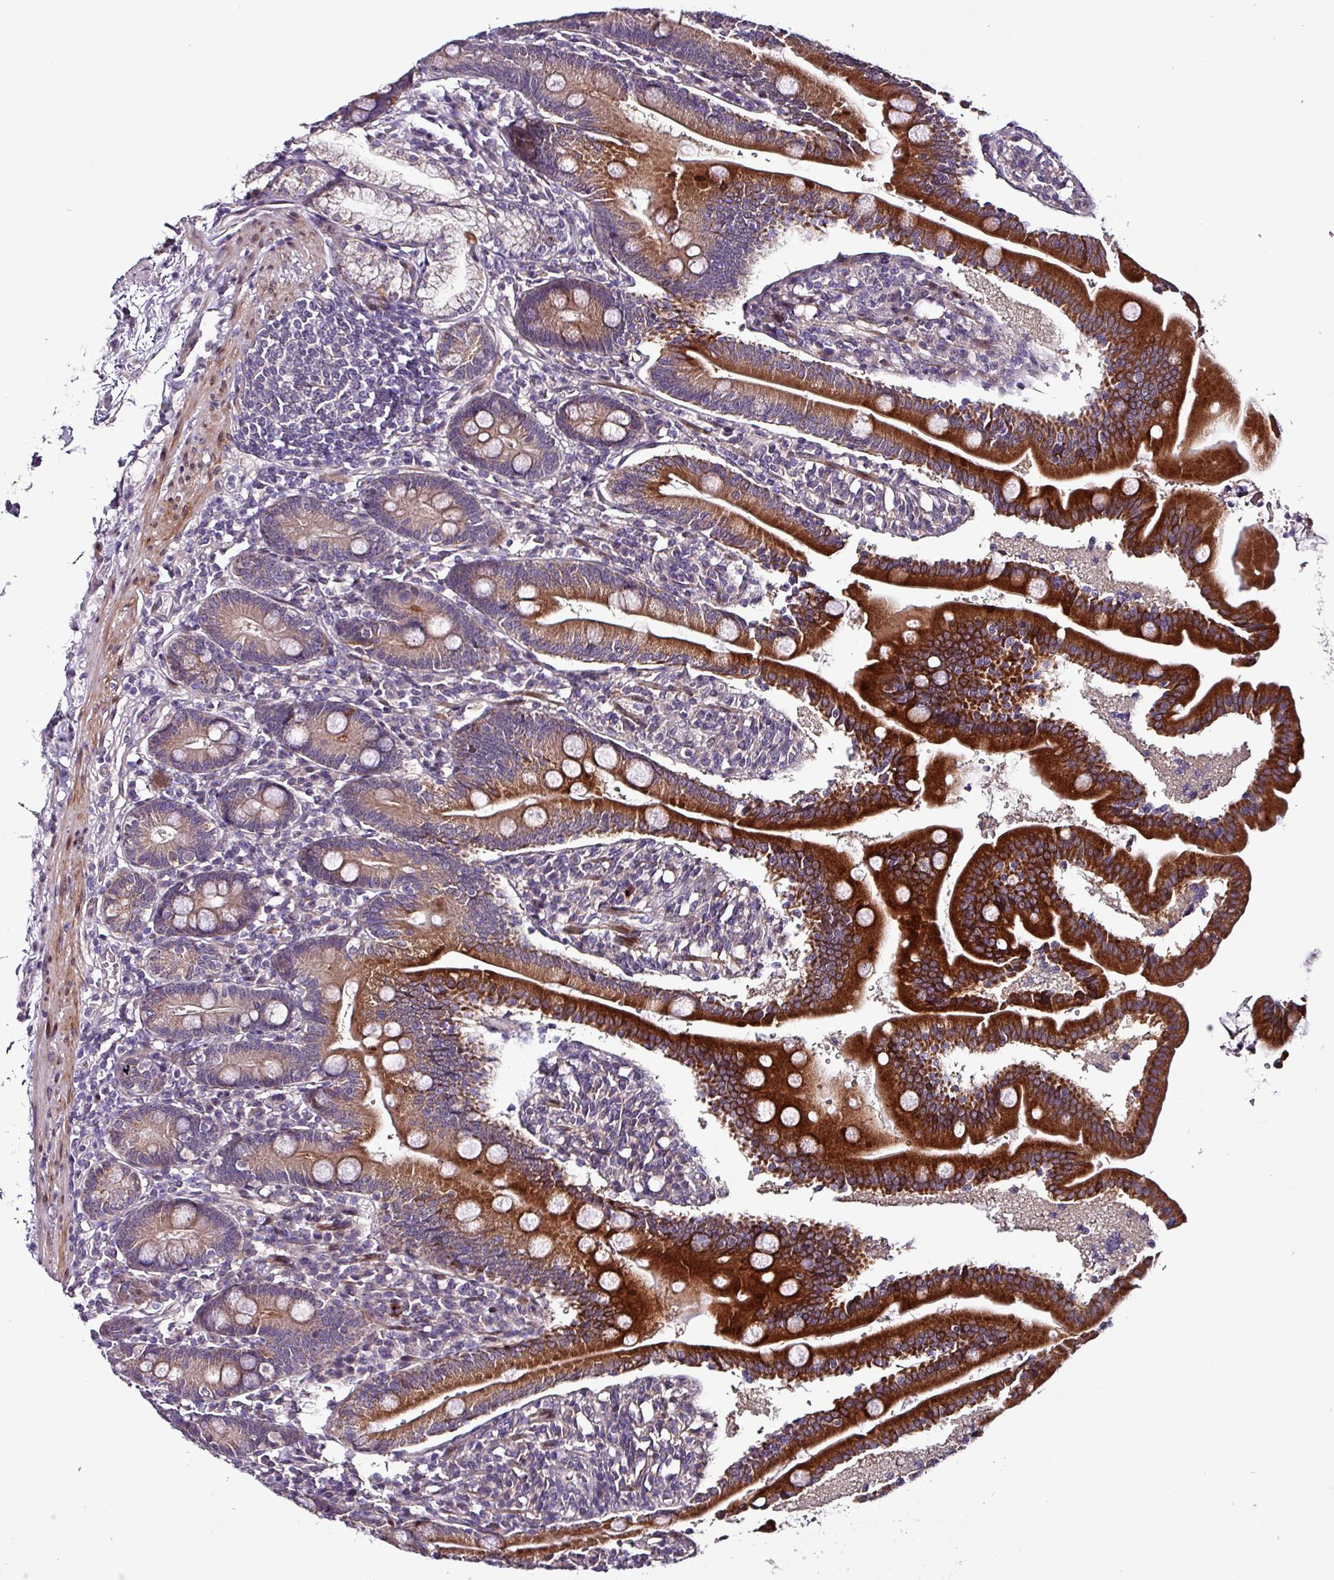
{"staining": {"intensity": "strong", "quantity": ">75%", "location": "cytoplasmic/membranous"}, "tissue": "duodenum", "cell_type": "Glandular cells", "image_type": "normal", "snomed": [{"axis": "morphology", "description": "Normal tissue, NOS"}, {"axis": "topography", "description": "Duodenum"}], "caption": "Strong cytoplasmic/membranous protein positivity is appreciated in approximately >75% of glandular cells in duodenum. (IHC, brightfield microscopy, high magnification).", "gene": "GRAPL", "patient": {"sex": "female", "age": 67}}